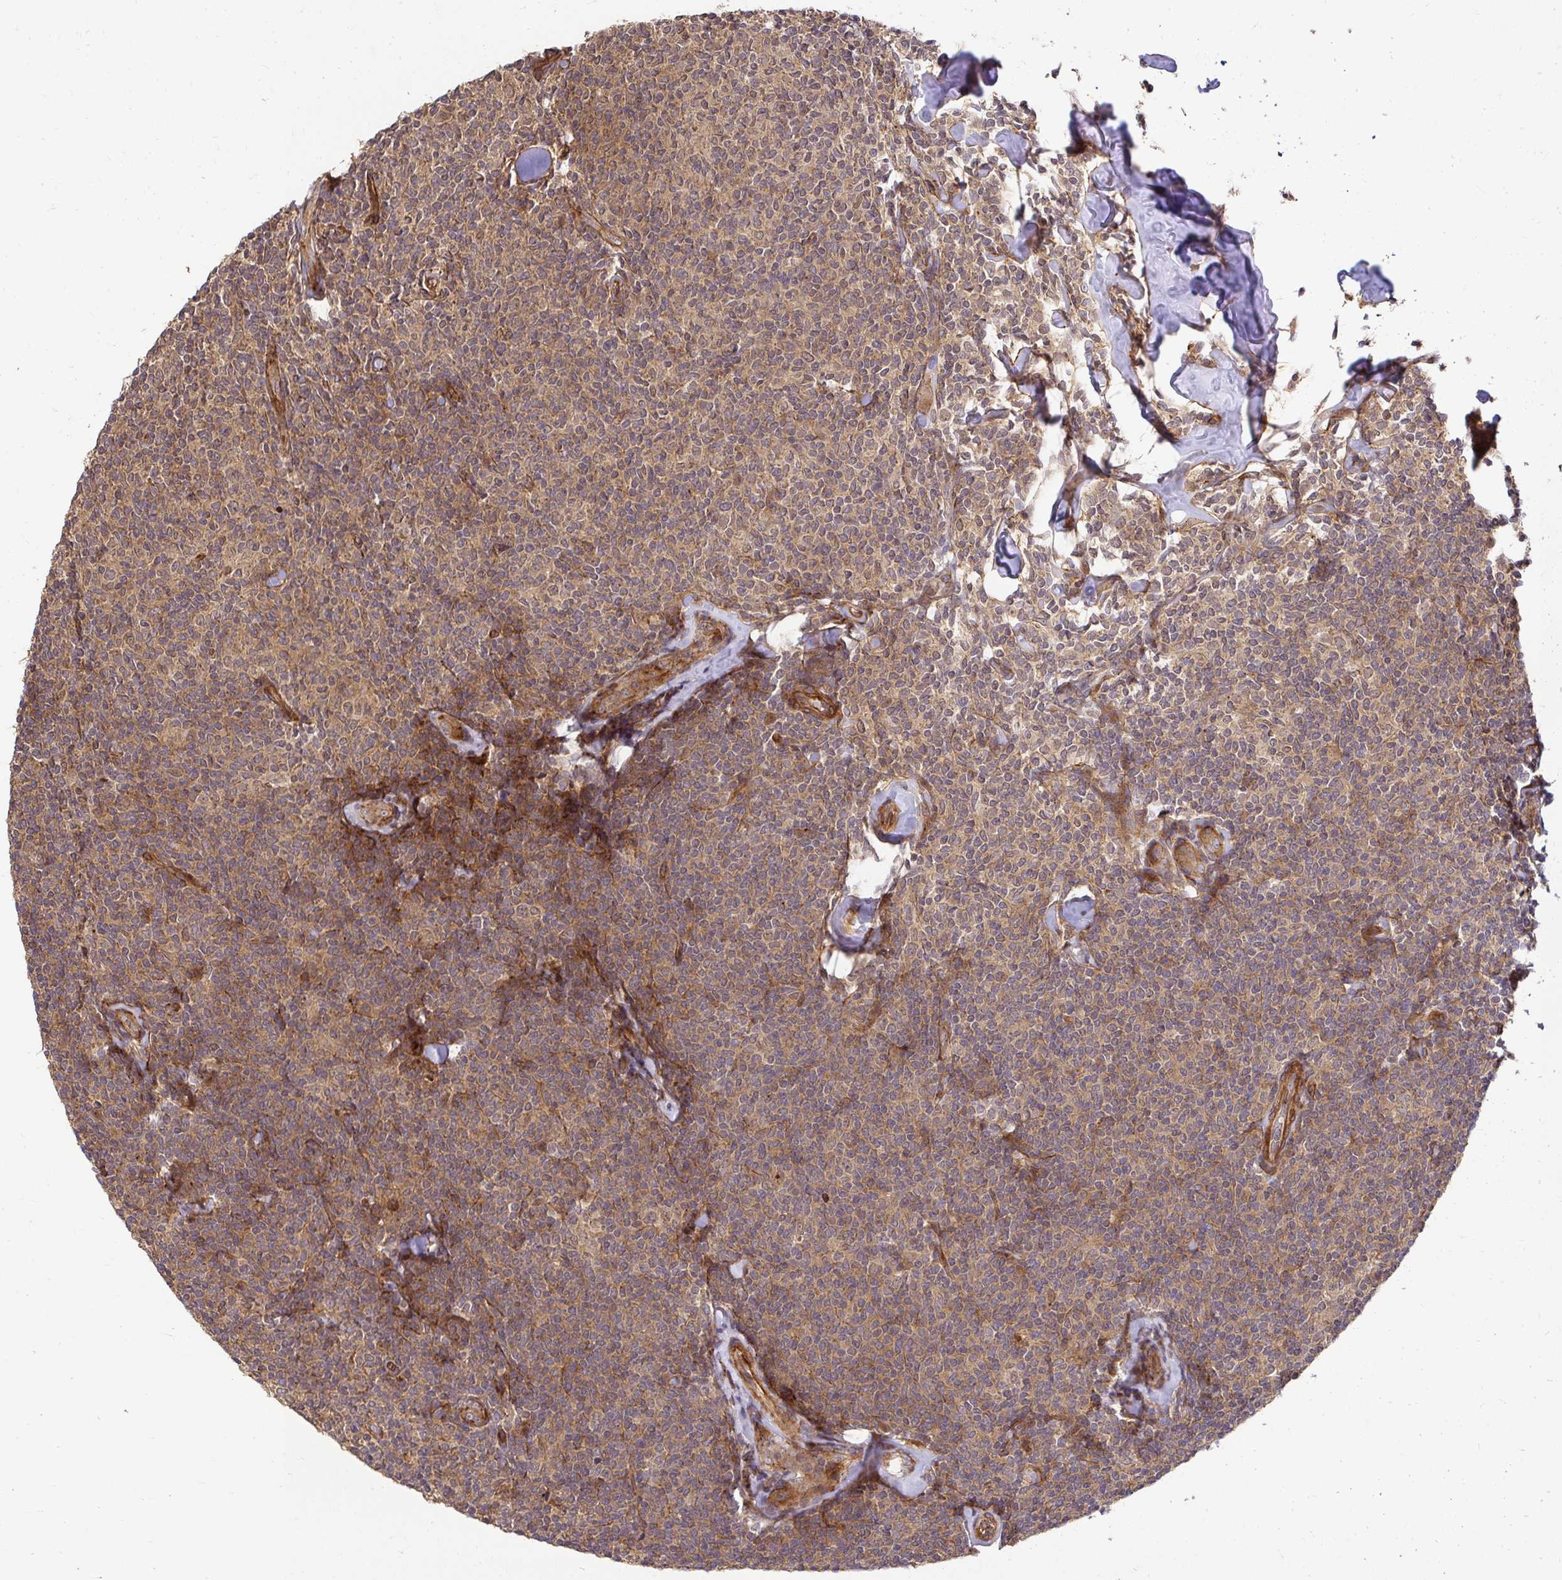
{"staining": {"intensity": "weak", "quantity": "25%-75%", "location": "cytoplasmic/membranous"}, "tissue": "lymphoma", "cell_type": "Tumor cells", "image_type": "cancer", "snomed": [{"axis": "morphology", "description": "Malignant lymphoma, non-Hodgkin's type, Low grade"}, {"axis": "topography", "description": "Lymph node"}], "caption": "Tumor cells display weak cytoplasmic/membranous staining in about 25%-75% of cells in malignant lymphoma, non-Hodgkin's type (low-grade). (IHC, brightfield microscopy, high magnification).", "gene": "PSMA4", "patient": {"sex": "female", "age": 56}}